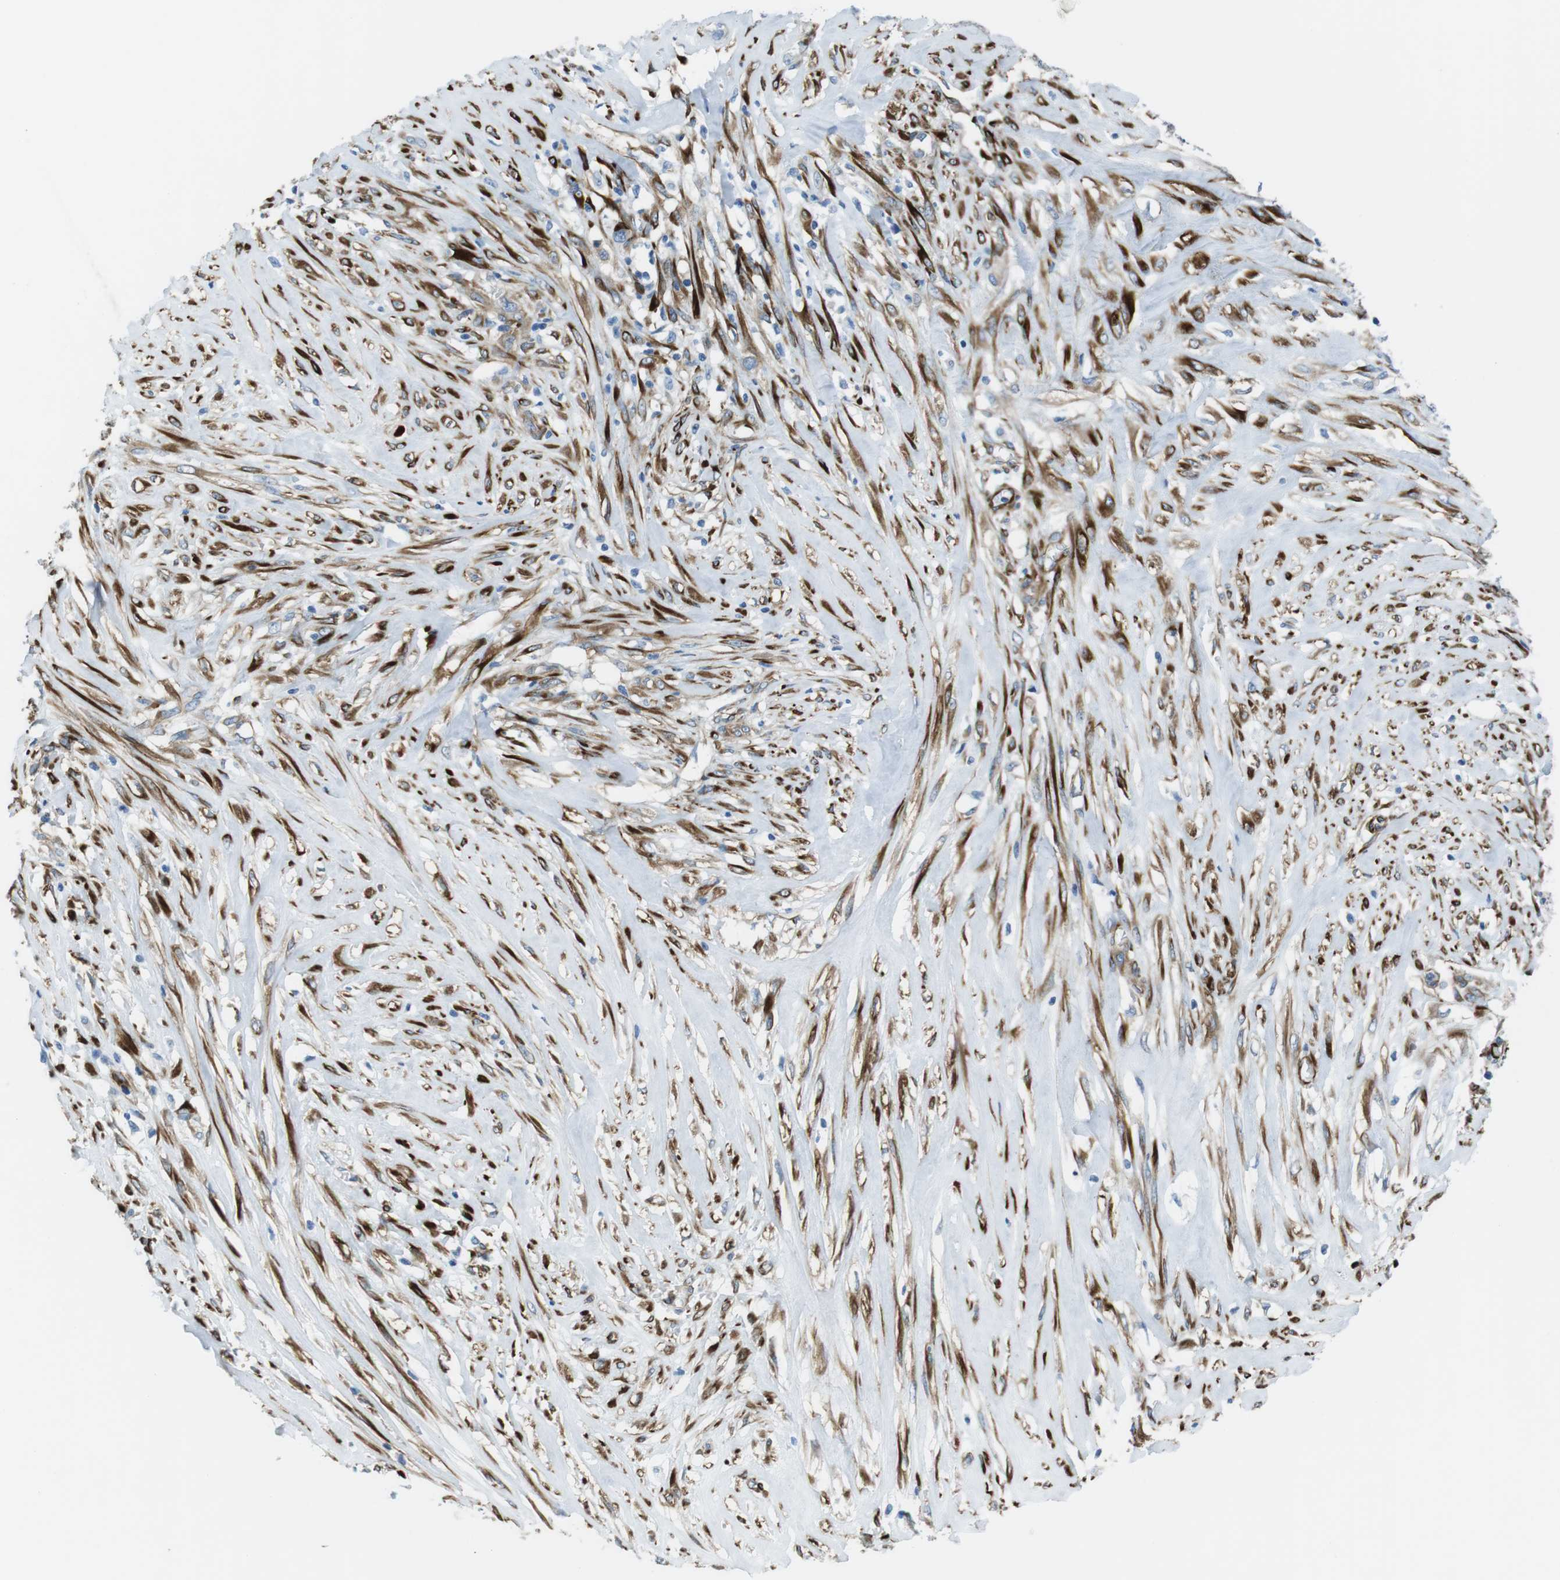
{"staining": {"intensity": "strong", "quantity": ">75%", "location": "cytoplasmic/membranous"}, "tissue": "ovarian cancer", "cell_type": "Tumor cells", "image_type": "cancer", "snomed": [{"axis": "morphology", "description": "Cystadenocarcinoma, mucinous, NOS"}, {"axis": "topography", "description": "Ovary"}], "caption": "A high amount of strong cytoplasmic/membranous staining is present in about >75% of tumor cells in ovarian cancer (mucinous cystadenocarcinoma) tissue.", "gene": "EMP2", "patient": {"sex": "female", "age": 80}}